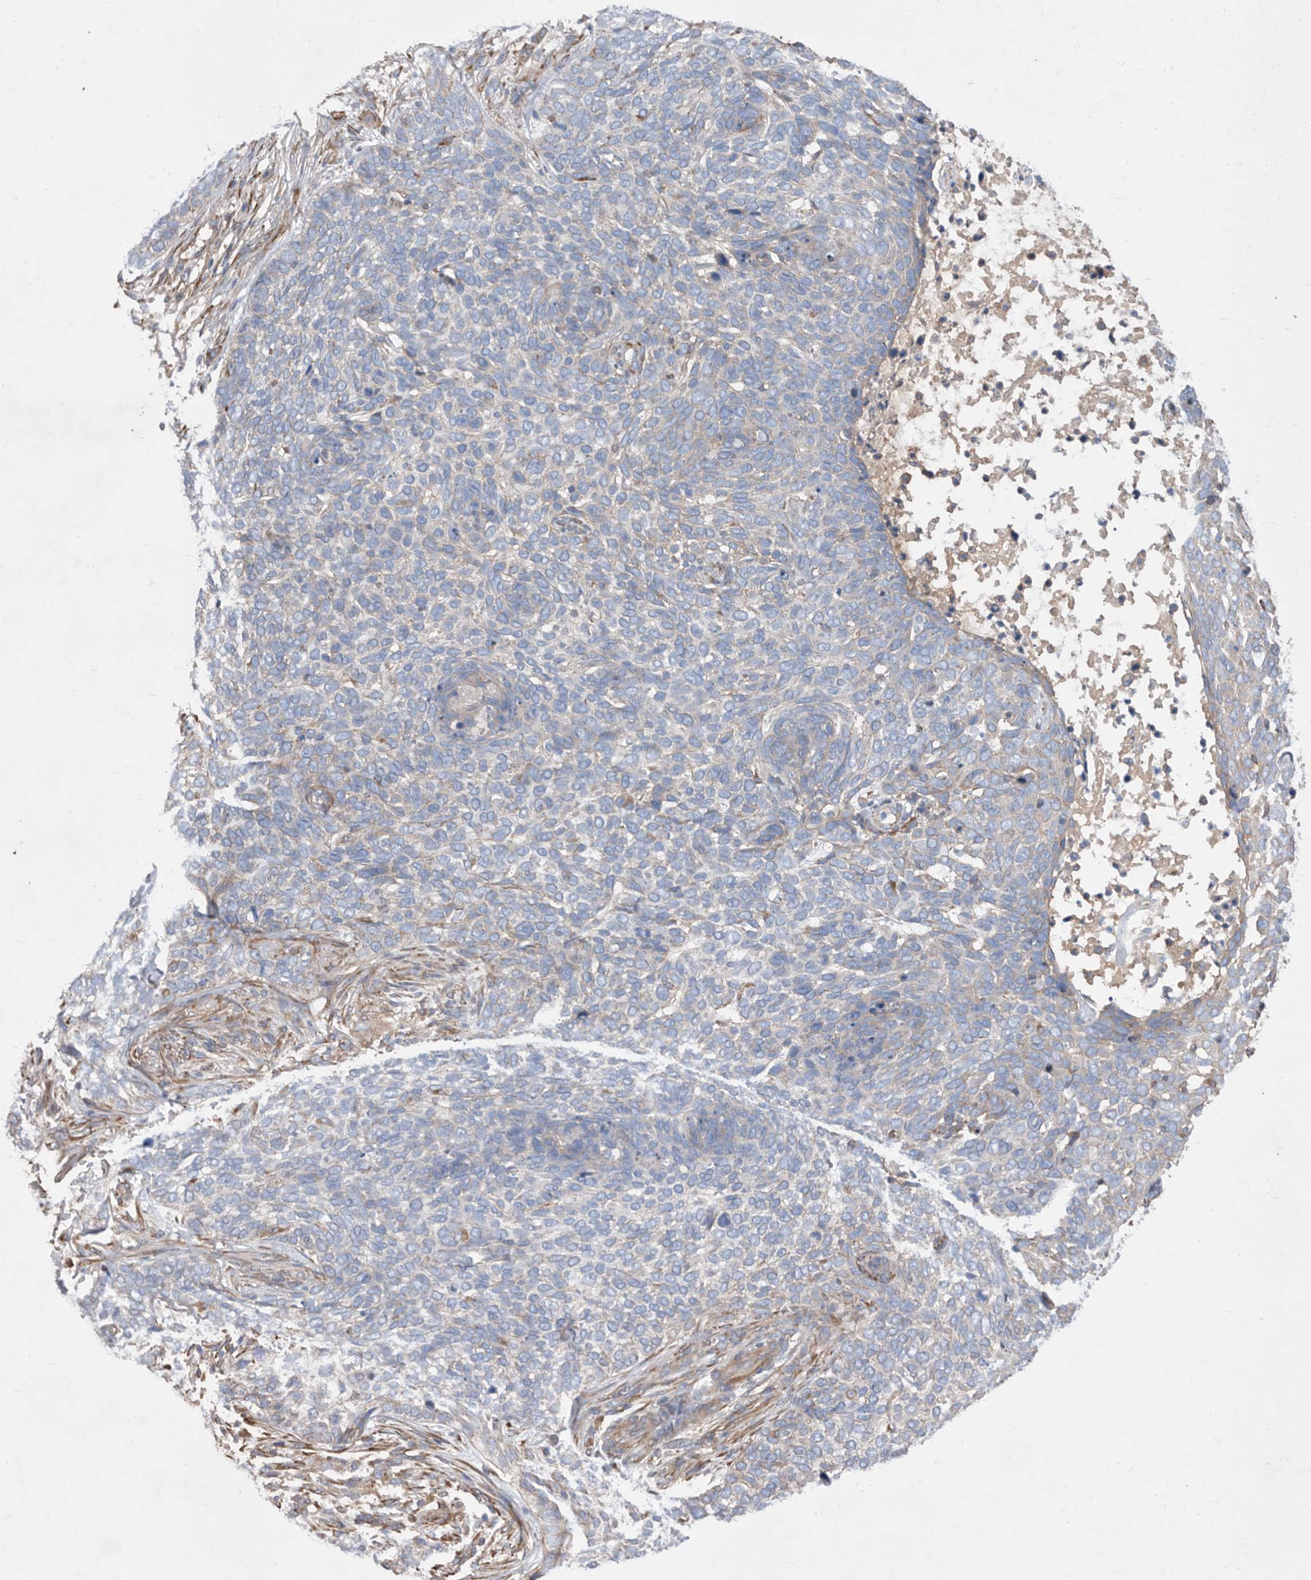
{"staining": {"intensity": "negative", "quantity": "none", "location": "none"}, "tissue": "skin cancer", "cell_type": "Tumor cells", "image_type": "cancer", "snomed": [{"axis": "morphology", "description": "Basal cell carcinoma"}, {"axis": "topography", "description": "Skin"}], "caption": "Image shows no protein positivity in tumor cells of skin cancer tissue.", "gene": "ATP13A3", "patient": {"sex": "female", "age": 64}}